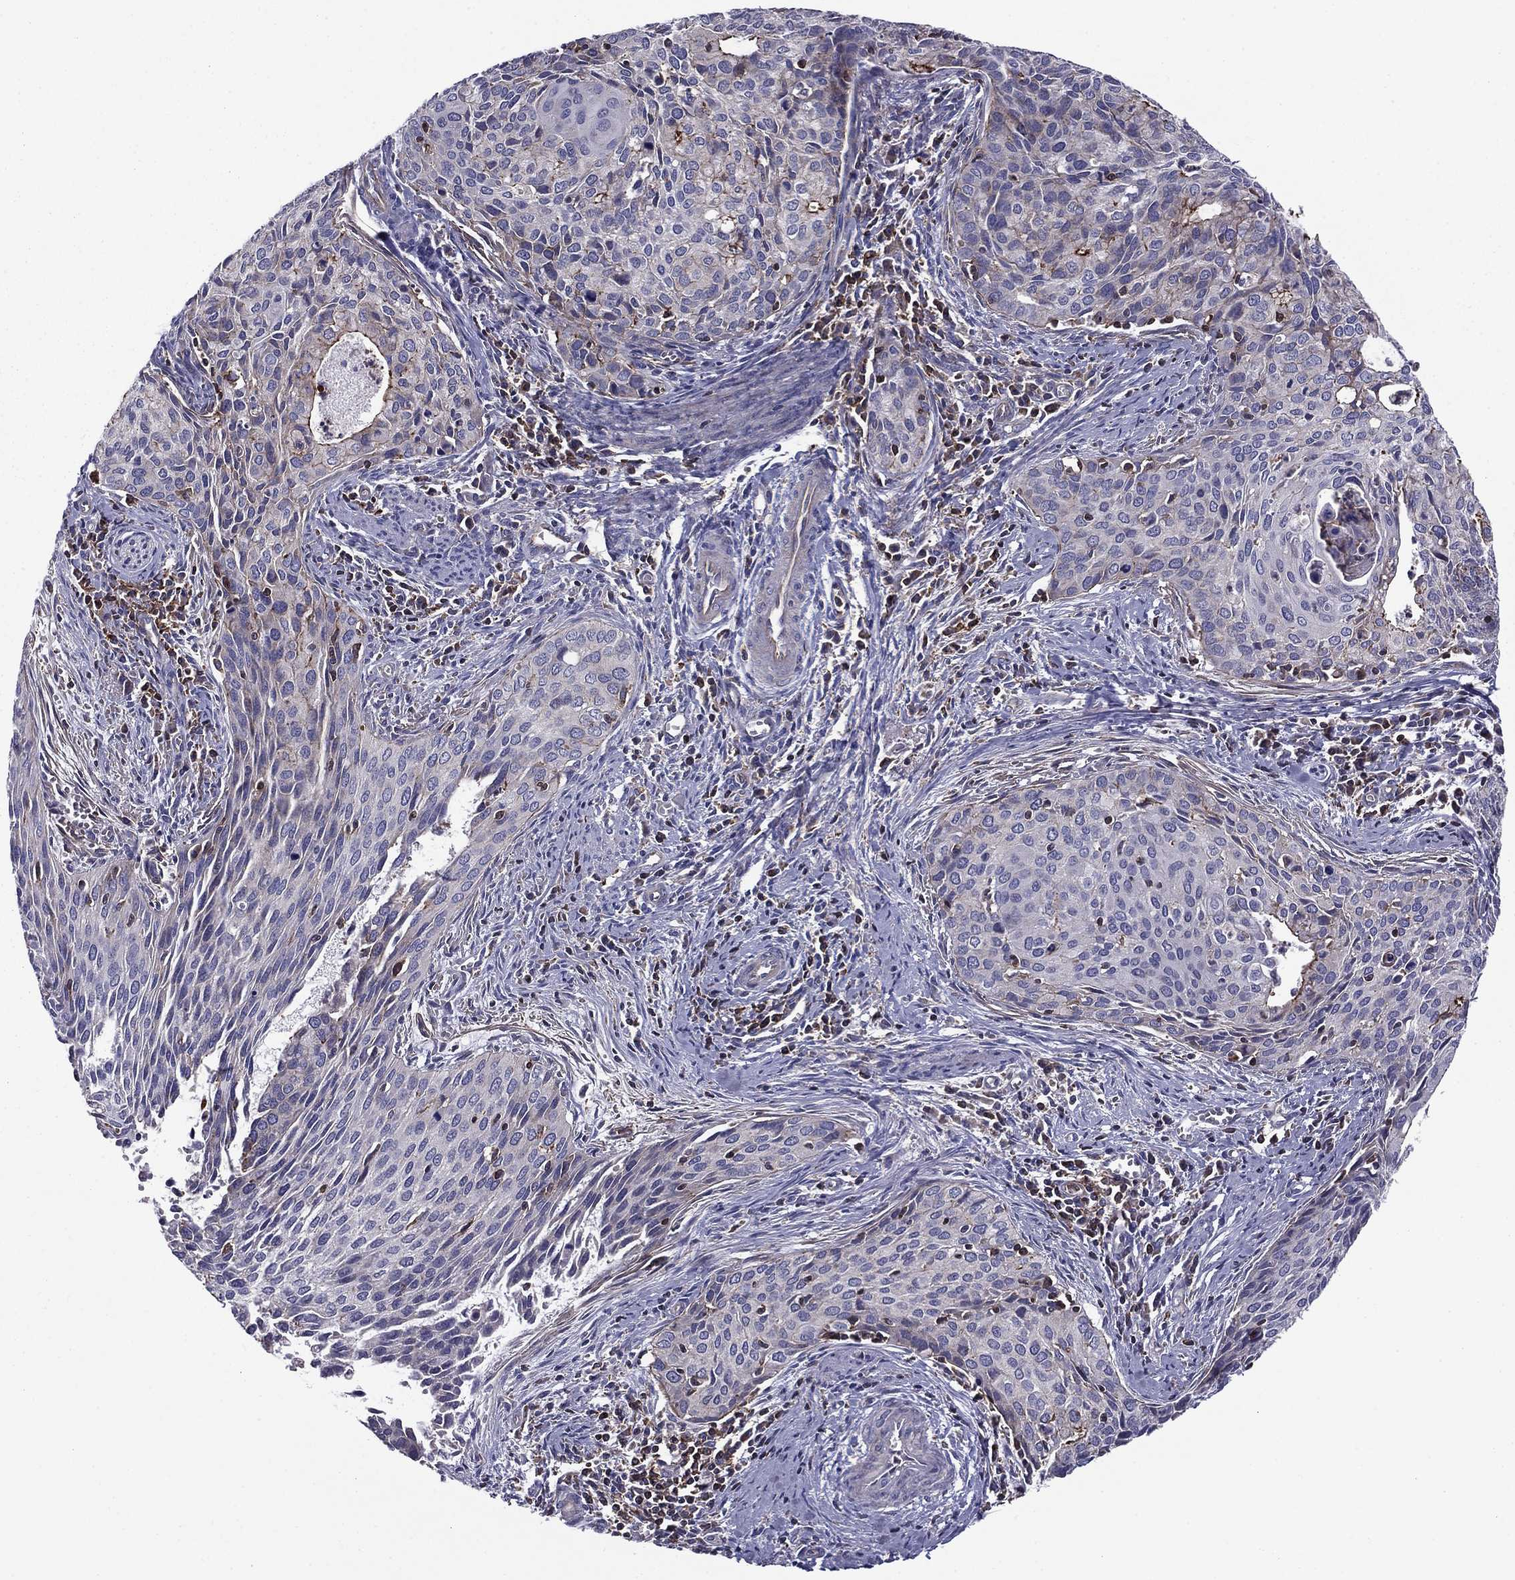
{"staining": {"intensity": "strong", "quantity": "<25%", "location": "cytoplasmic/membranous"}, "tissue": "cervical cancer", "cell_type": "Tumor cells", "image_type": "cancer", "snomed": [{"axis": "morphology", "description": "Squamous cell carcinoma, NOS"}, {"axis": "topography", "description": "Cervix"}], "caption": "A micrograph of cervical squamous cell carcinoma stained for a protein reveals strong cytoplasmic/membranous brown staining in tumor cells.", "gene": "ALG6", "patient": {"sex": "female", "age": 29}}